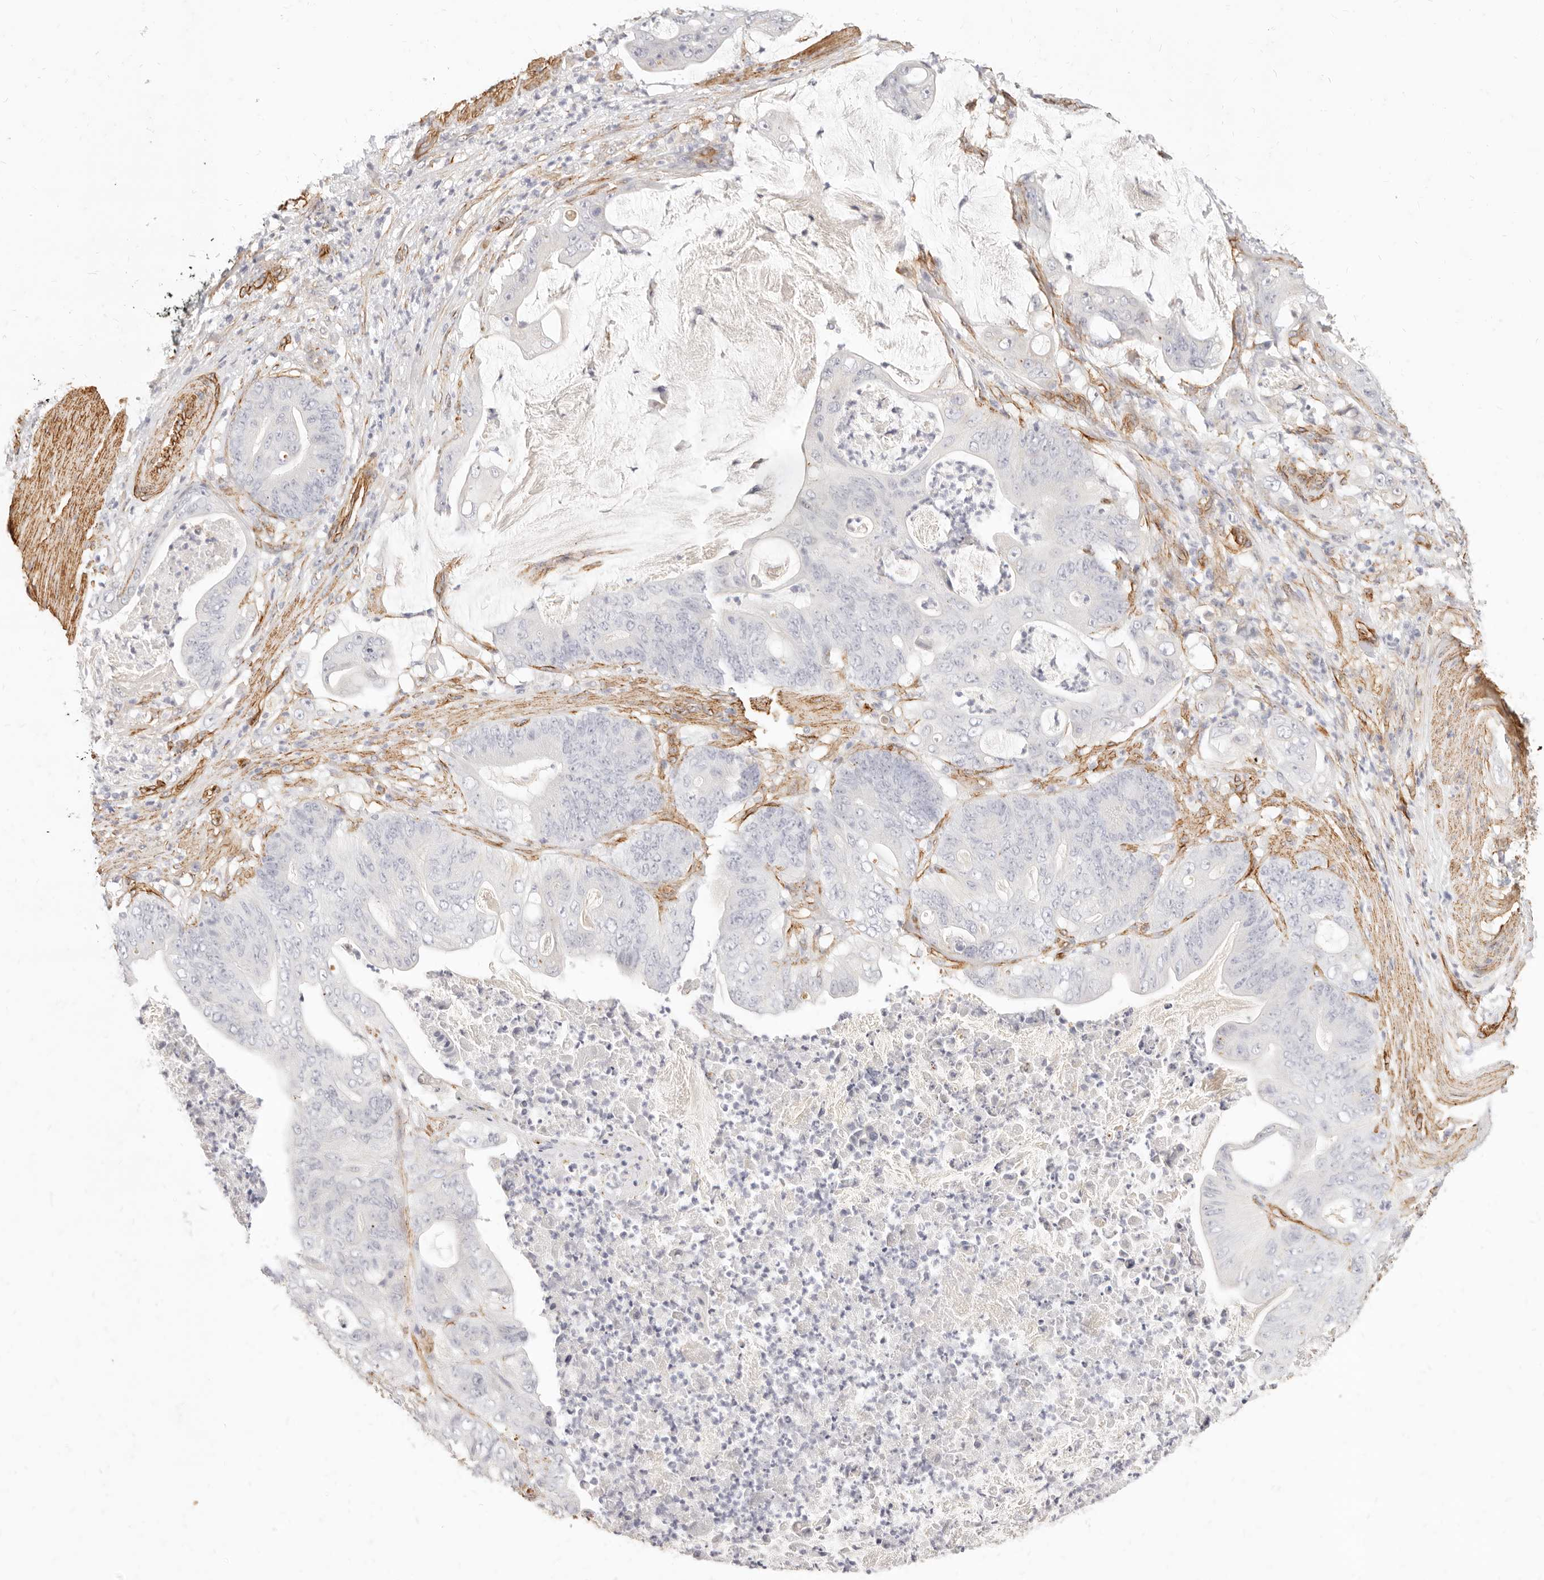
{"staining": {"intensity": "negative", "quantity": "none", "location": "none"}, "tissue": "stomach cancer", "cell_type": "Tumor cells", "image_type": "cancer", "snomed": [{"axis": "morphology", "description": "Adenocarcinoma, NOS"}, {"axis": "topography", "description": "Stomach"}], "caption": "Immunohistochemistry image of neoplastic tissue: human stomach adenocarcinoma stained with DAB shows no significant protein expression in tumor cells.", "gene": "NUS1", "patient": {"sex": "female", "age": 73}}